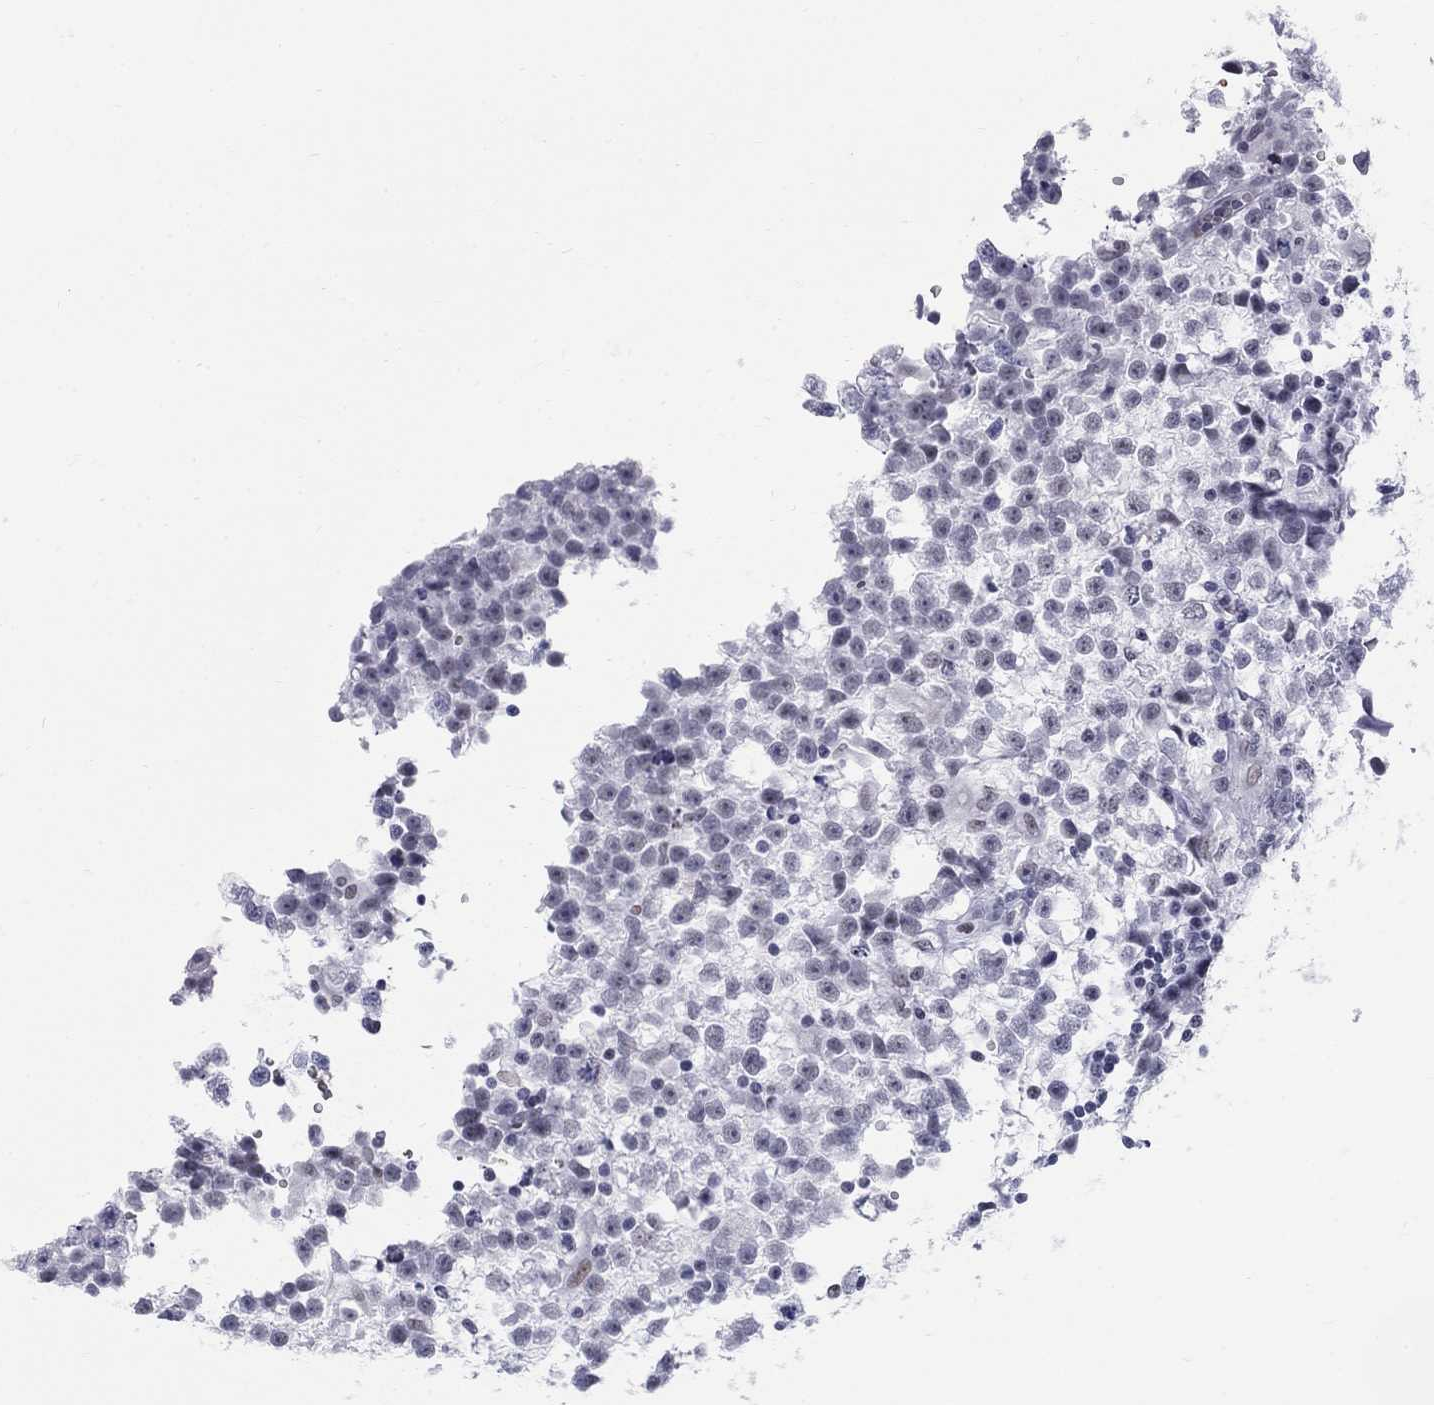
{"staining": {"intensity": "negative", "quantity": "none", "location": "none"}, "tissue": "testis cancer", "cell_type": "Tumor cells", "image_type": "cancer", "snomed": [{"axis": "morphology", "description": "Seminoma, NOS"}, {"axis": "topography", "description": "Testis"}], "caption": "This is a micrograph of immunohistochemistry (IHC) staining of seminoma (testis), which shows no staining in tumor cells. (DAB (3,3'-diaminobenzidine) IHC with hematoxylin counter stain).", "gene": "DMTN", "patient": {"sex": "male", "age": 31}}